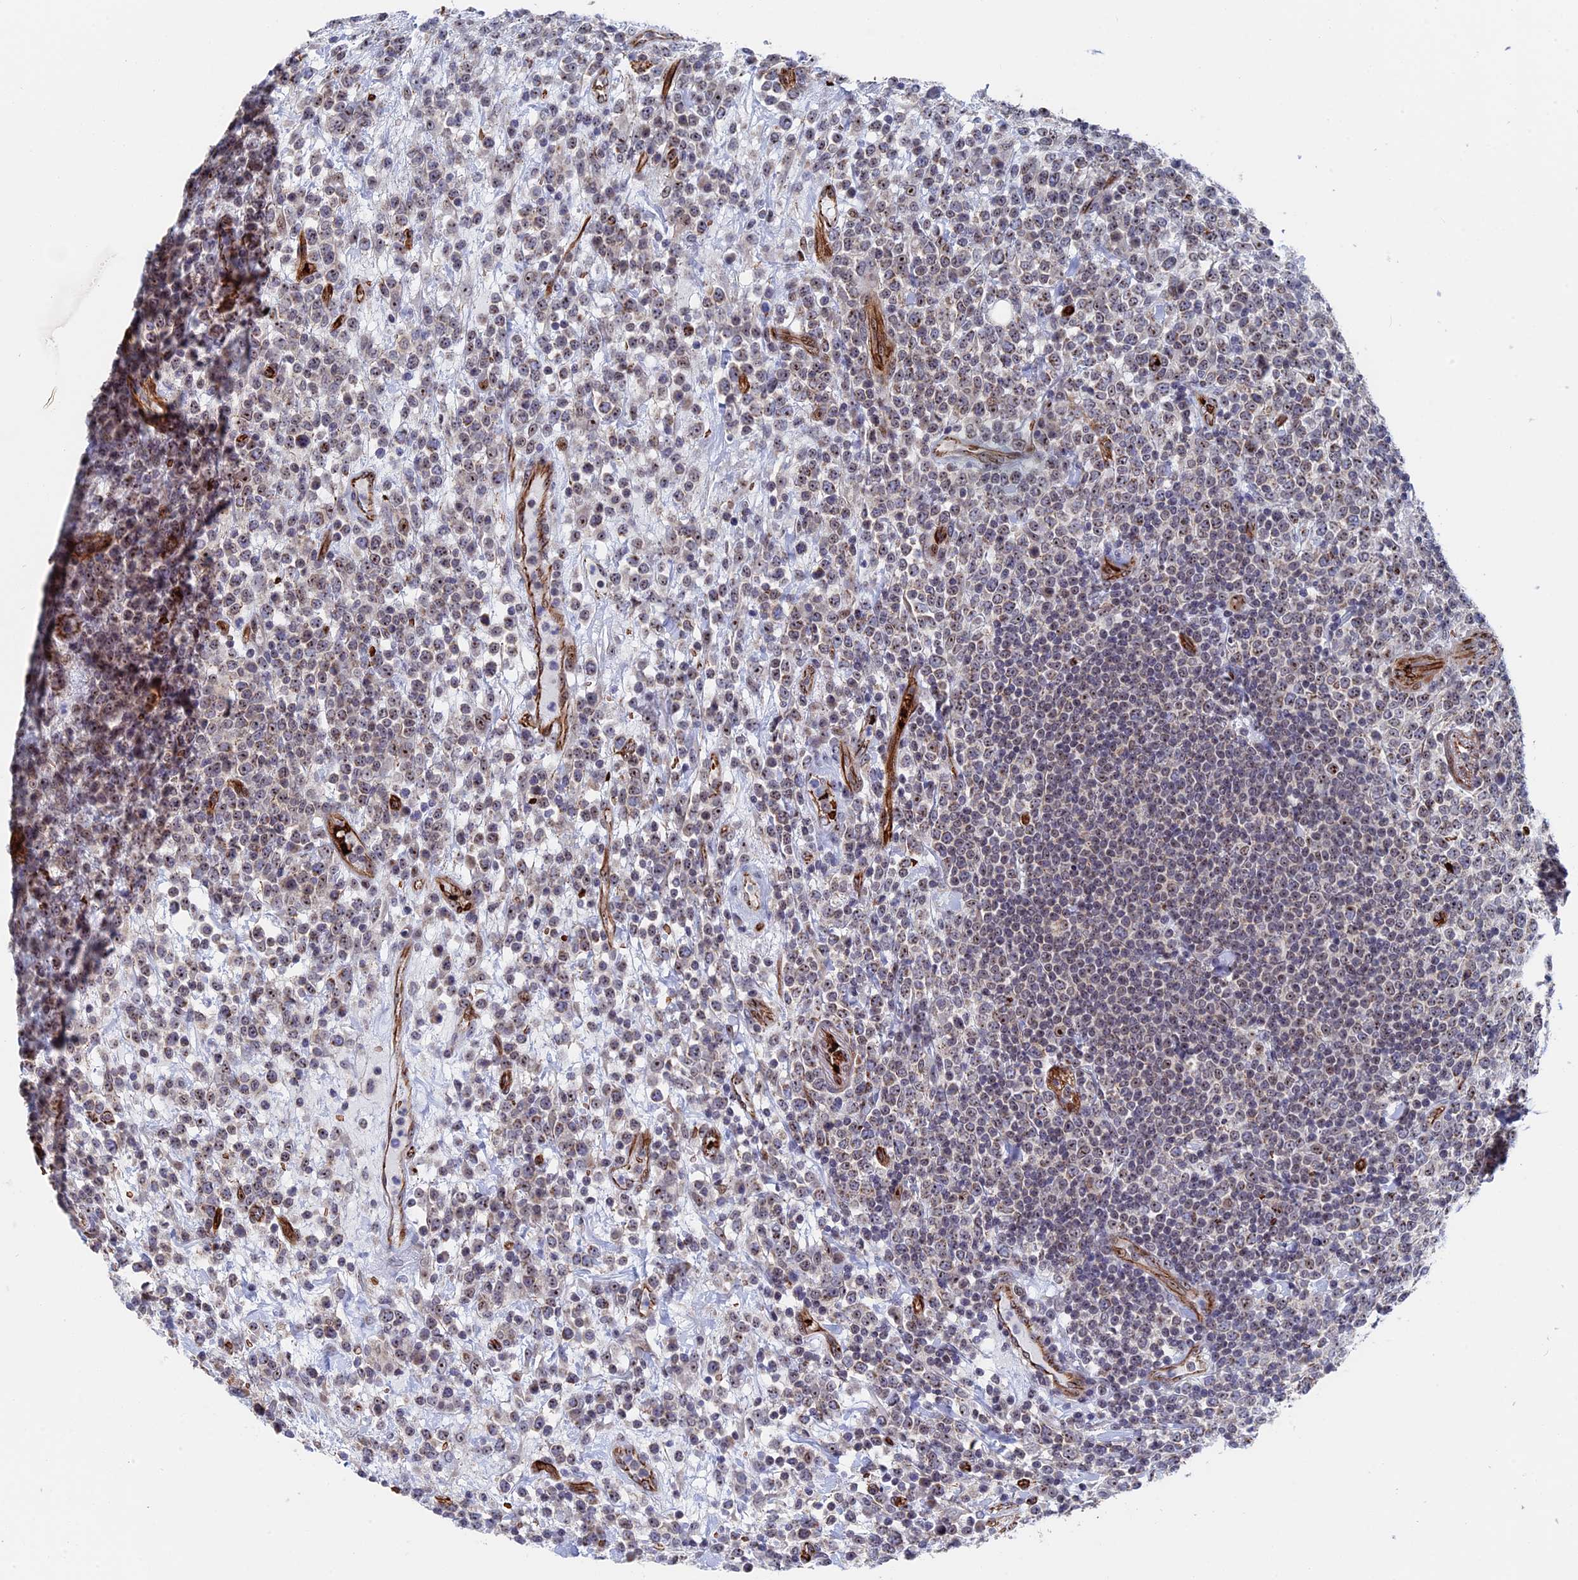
{"staining": {"intensity": "weak", "quantity": "<25%", "location": "nuclear"}, "tissue": "lymphoma", "cell_type": "Tumor cells", "image_type": "cancer", "snomed": [{"axis": "morphology", "description": "Malignant lymphoma, non-Hodgkin's type, High grade"}, {"axis": "topography", "description": "Colon"}], "caption": "Lymphoma stained for a protein using immunohistochemistry reveals no positivity tumor cells.", "gene": "EXOSC9", "patient": {"sex": "female", "age": 53}}